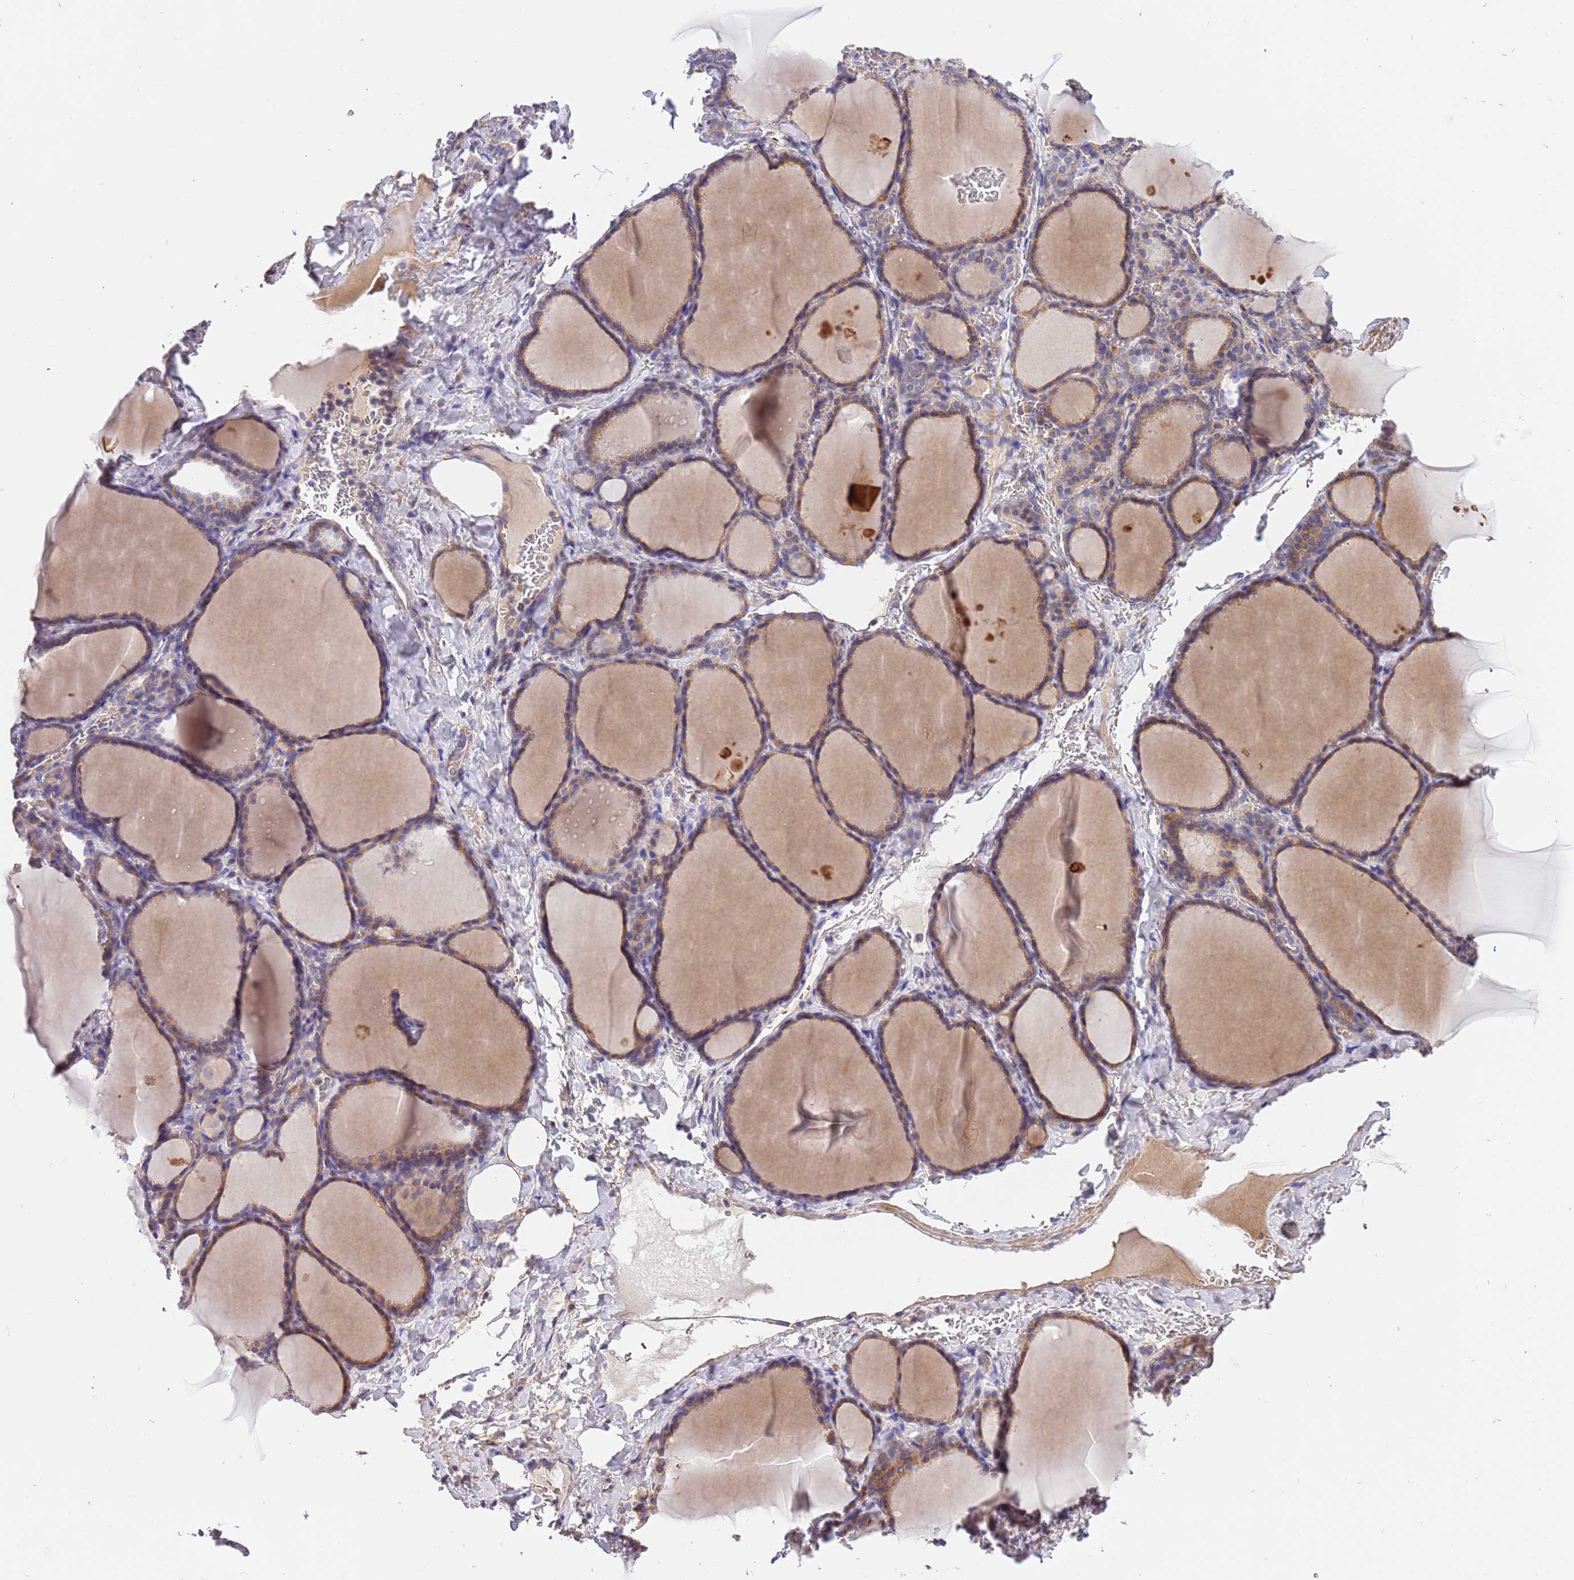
{"staining": {"intensity": "weak", "quantity": ">75%", "location": "cytoplasmic/membranous"}, "tissue": "thyroid gland", "cell_type": "Glandular cells", "image_type": "normal", "snomed": [{"axis": "morphology", "description": "Normal tissue, NOS"}, {"axis": "topography", "description": "Thyroid gland"}], "caption": "Weak cytoplasmic/membranous expression is present in about >75% of glandular cells in unremarkable thyroid gland. Using DAB (3,3'-diaminobenzidine) (brown) and hematoxylin (blue) stains, captured at high magnification using brightfield microscopy.", "gene": "PIGA", "patient": {"sex": "female", "age": 39}}